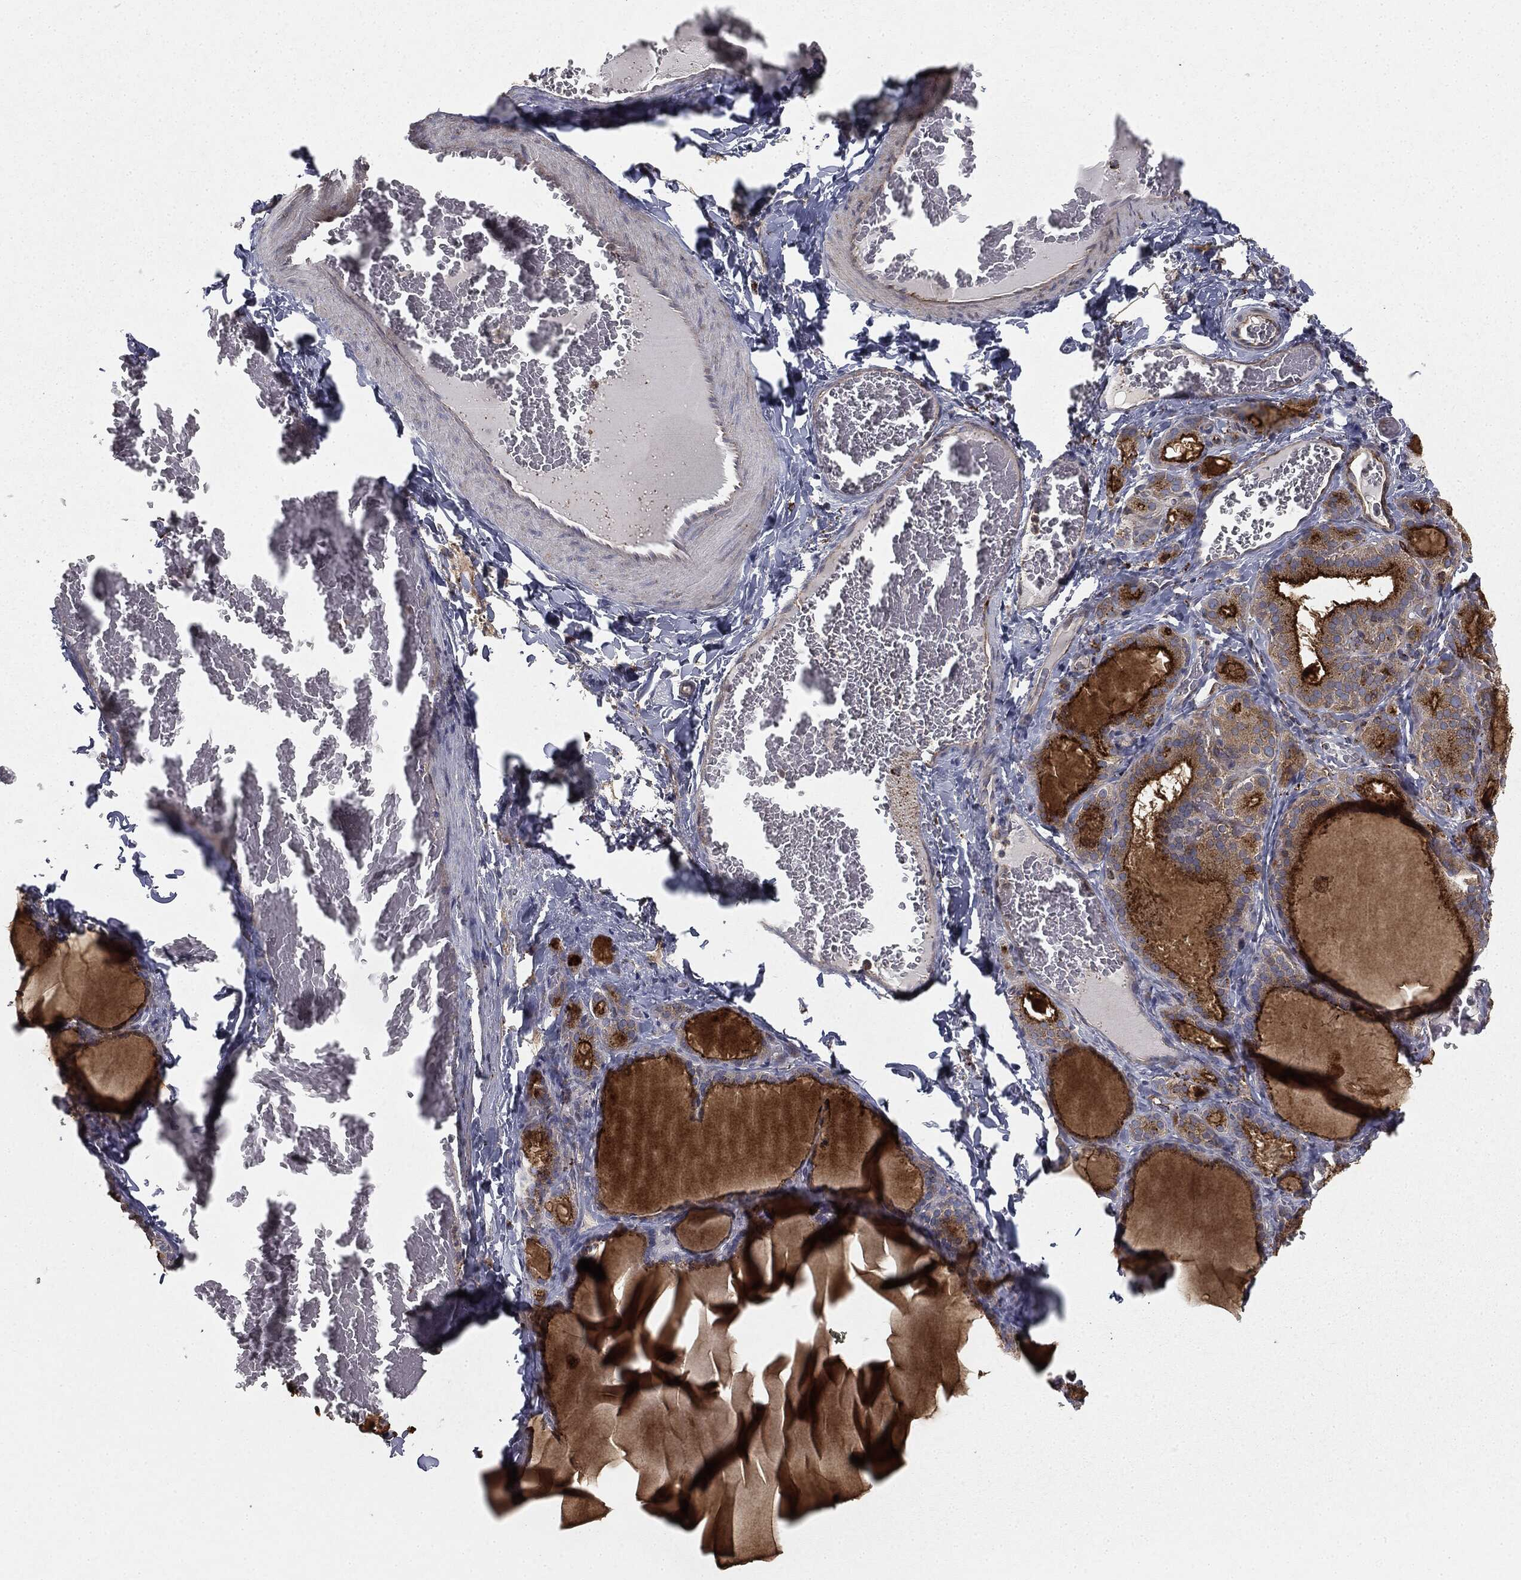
{"staining": {"intensity": "moderate", "quantity": ">75%", "location": "cytoplasmic/membranous"}, "tissue": "thyroid gland", "cell_type": "Glandular cells", "image_type": "normal", "snomed": [{"axis": "morphology", "description": "Normal tissue, NOS"}, {"axis": "morphology", "description": "Hyperplasia, NOS"}, {"axis": "topography", "description": "Thyroid gland"}], "caption": "DAB immunohistochemical staining of unremarkable human thyroid gland reveals moderate cytoplasmic/membranous protein staining in approximately >75% of glandular cells.", "gene": "CTSA", "patient": {"sex": "female", "age": 27}}